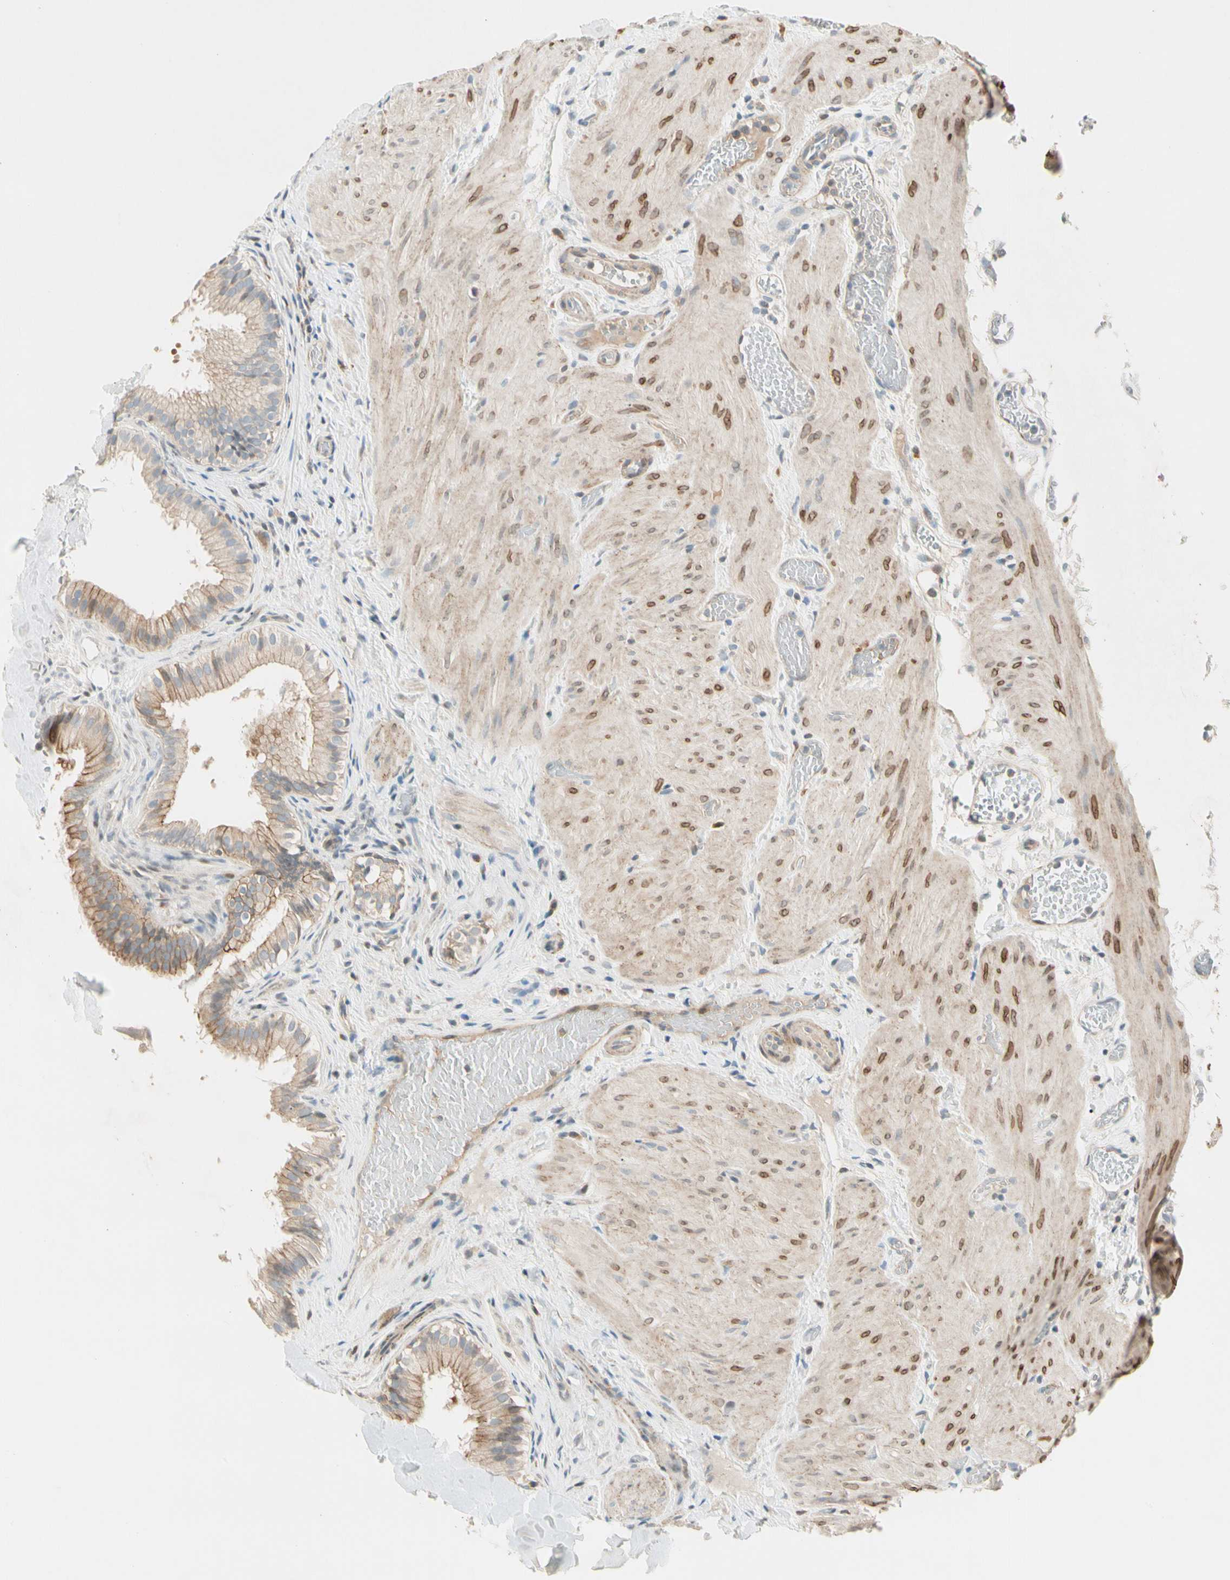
{"staining": {"intensity": "weak", "quantity": ">75%", "location": "cytoplasmic/membranous"}, "tissue": "gallbladder", "cell_type": "Glandular cells", "image_type": "normal", "snomed": [{"axis": "morphology", "description": "Normal tissue, NOS"}, {"axis": "topography", "description": "Gallbladder"}], "caption": "Immunohistochemistry (IHC) of normal human gallbladder demonstrates low levels of weak cytoplasmic/membranous staining in about >75% of glandular cells. (DAB = brown stain, brightfield microscopy at high magnification).", "gene": "CDH6", "patient": {"sex": "female", "age": 26}}